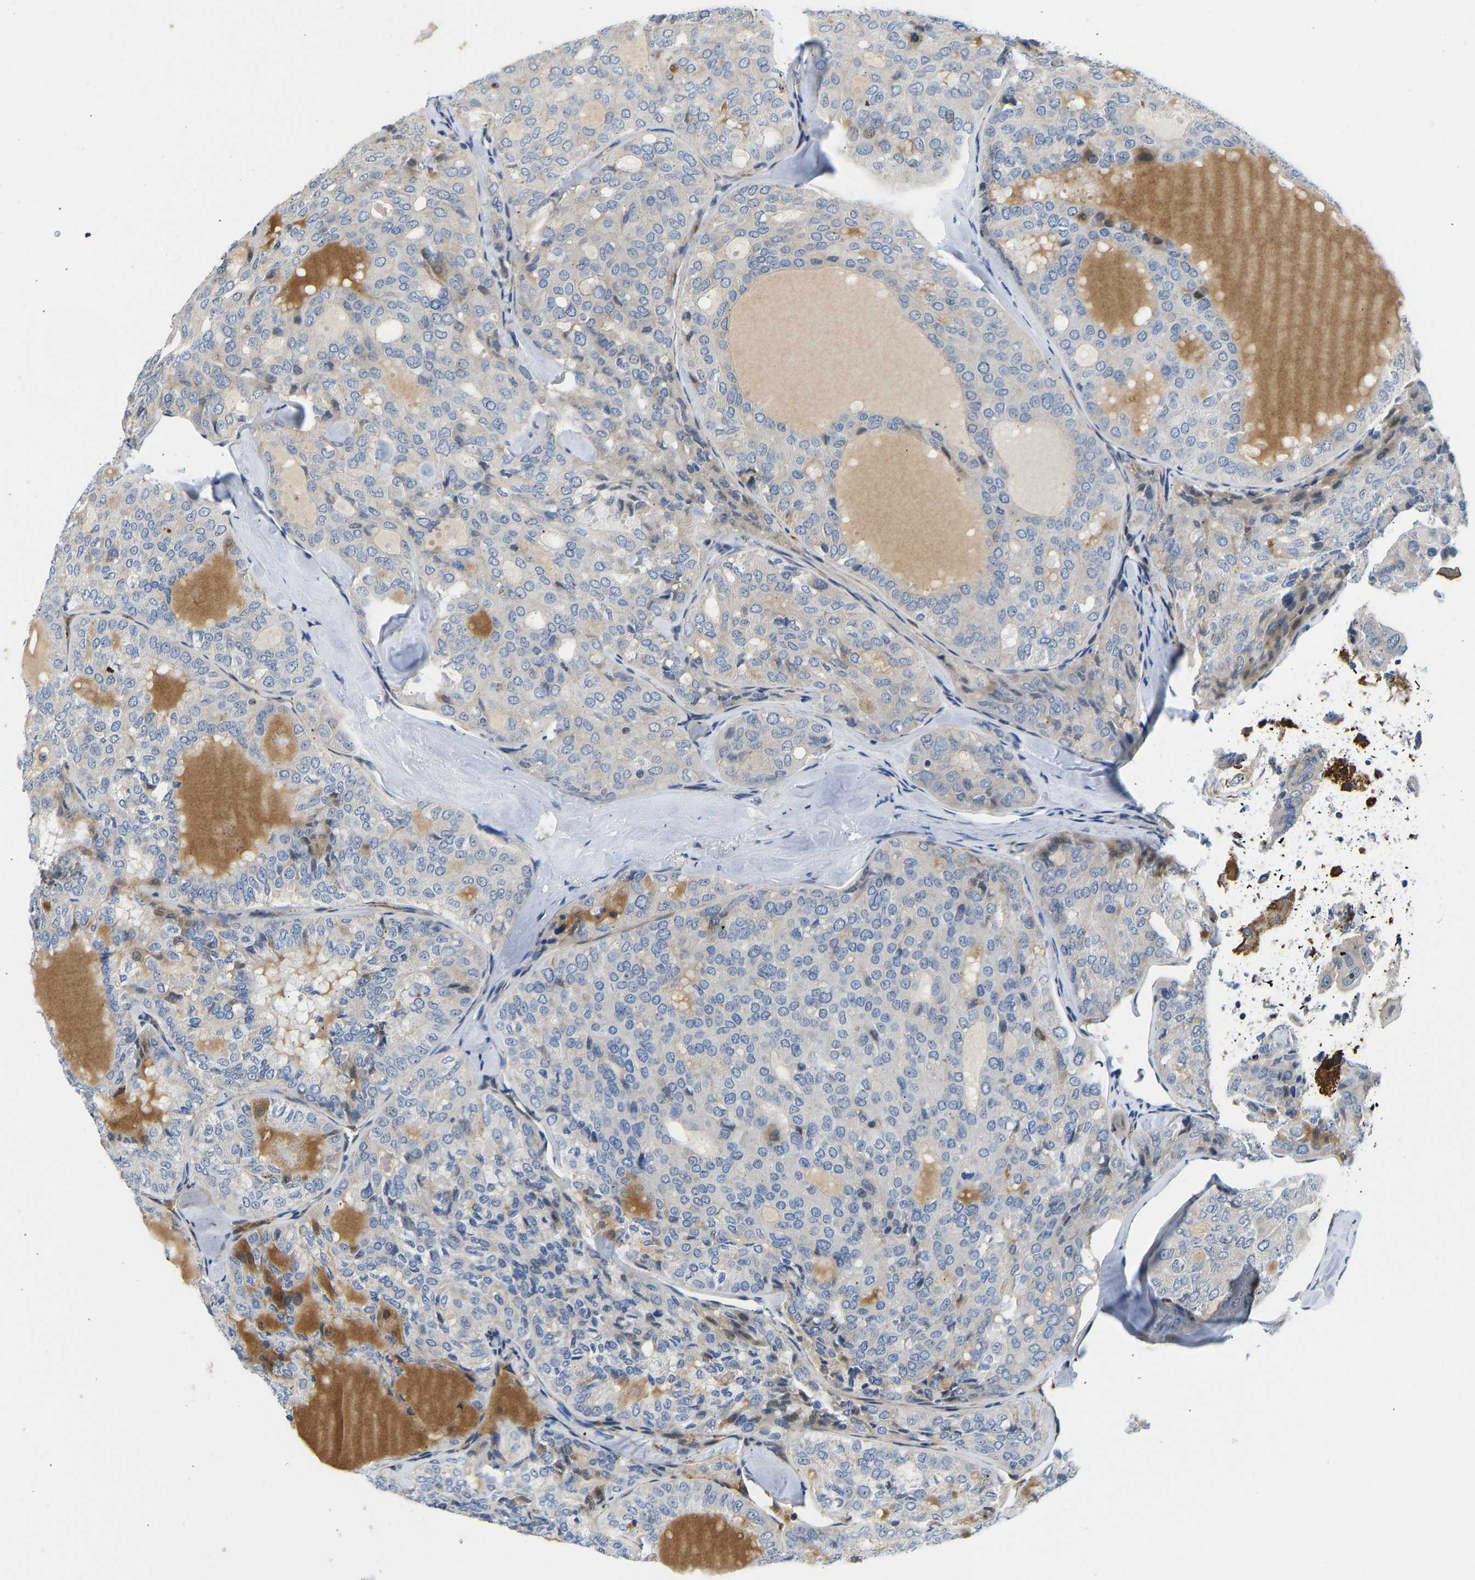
{"staining": {"intensity": "negative", "quantity": "none", "location": "none"}, "tissue": "thyroid cancer", "cell_type": "Tumor cells", "image_type": "cancer", "snomed": [{"axis": "morphology", "description": "Follicular adenoma carcinoma, NOS"}, {"axis": "topography", "description": "Thyroid gland"}], "caption": "Immunohistochemical staining of human thyroid follicular adenoma carcinoma reveals no significant staining in tumor cells.", "gene": "RESF1", "patient": {"sex": "male", "age": 75}}